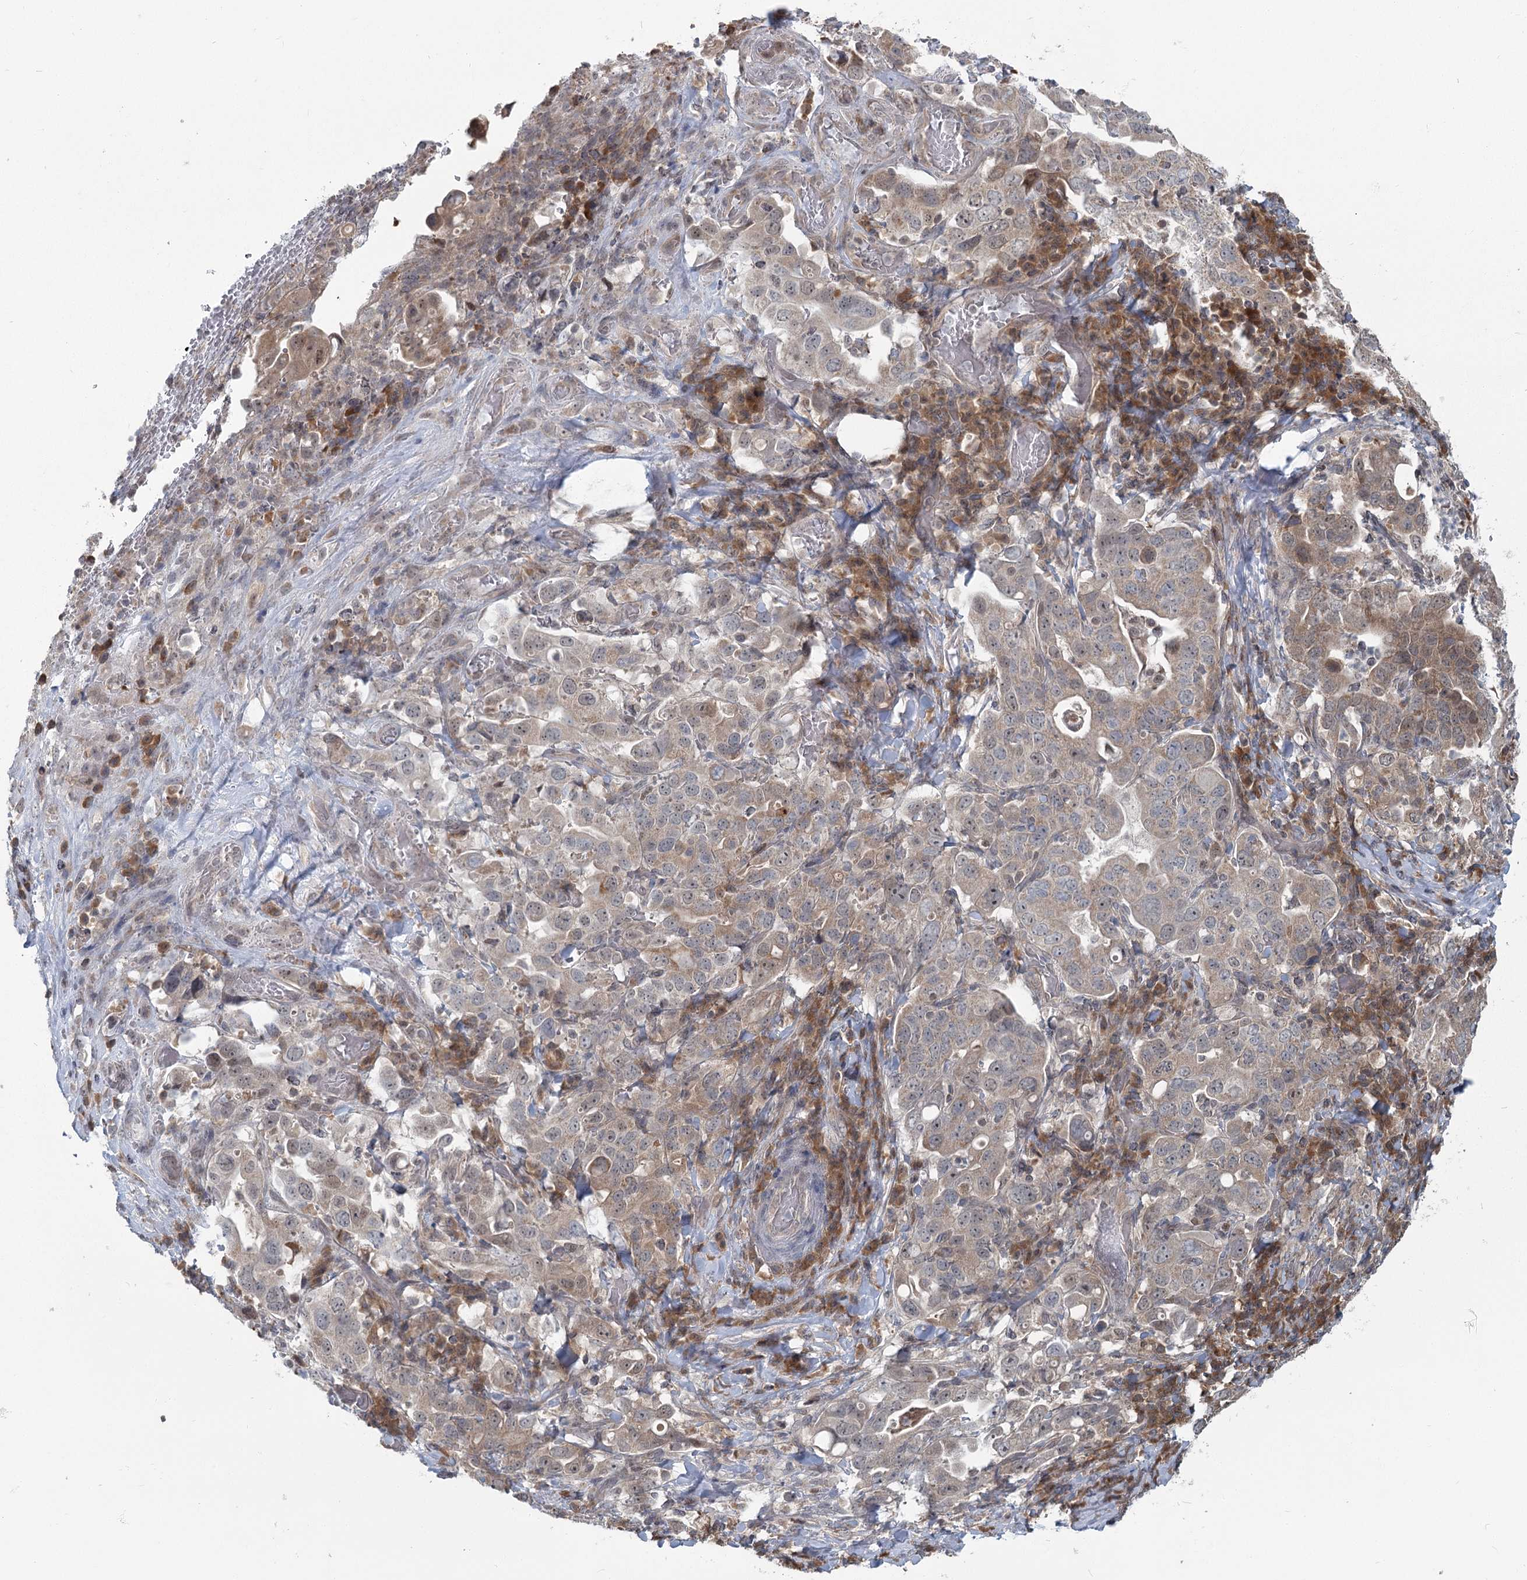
{"staining": {"intensity": "weak", "quantity": "25%-75%", "location": "cytoplasmic/membranous"}, "tissue": "stomach cancer", "cell_type": "Tumor cells", "image_type": "cancer", "snomed": [{"axis": "morphology", "description": "Adenocarcinoma, NOS"}, {"axis": "topography", "description": "Stomach, upper"}], "caption": "The micrograph reveals immunohistochemical staining of stomach adenocarcinoma. There is weak cytoplasmic/membranous expression is appreciated in approximately 25%-75% of tumor cells. (DAB IHC with brightfield microscopy, high magnification).", "gene": "THNSL1", "patient": {"sex": "male", "age": 62}}